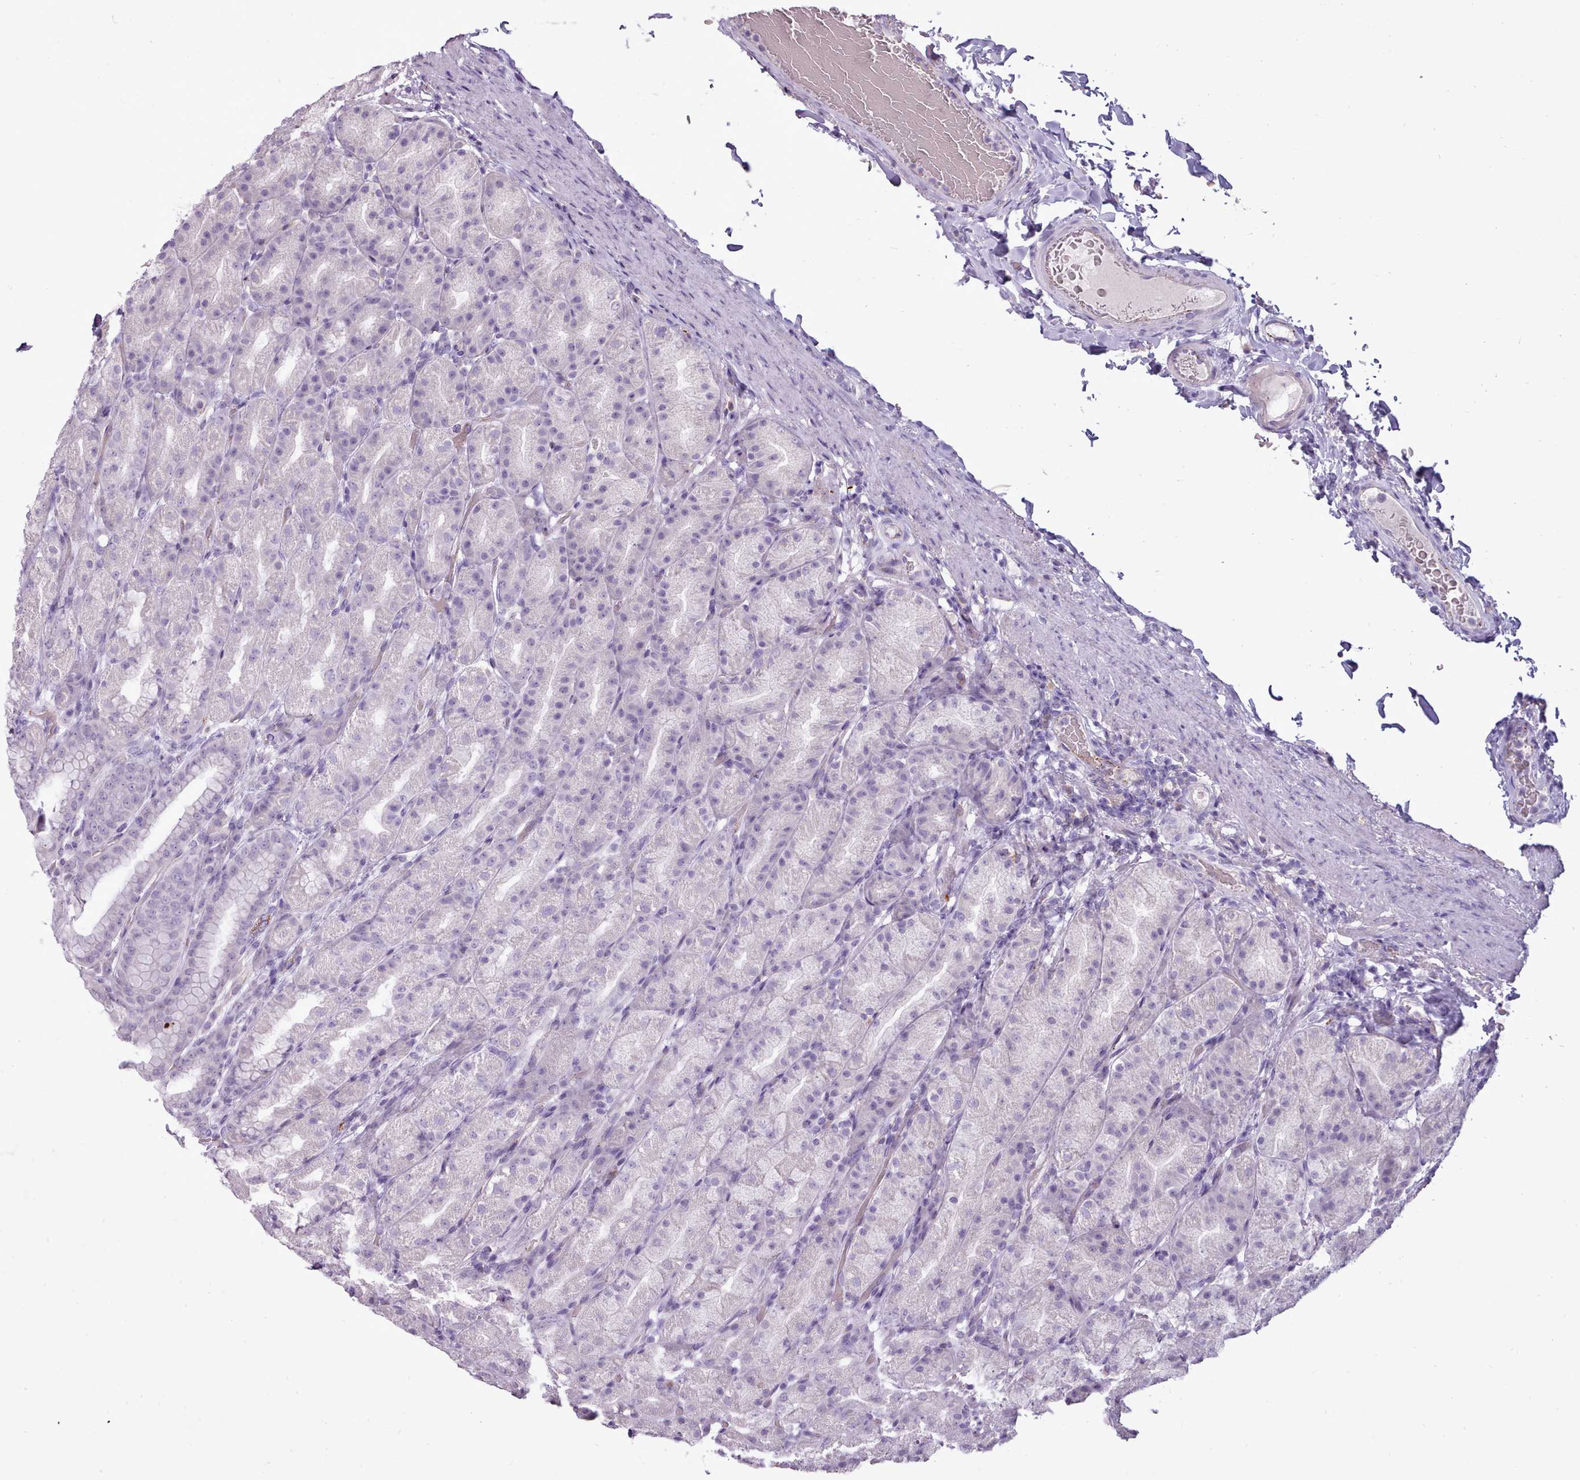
{"staining": {"intensity": "negative", "quantity": "none", "location": "none"}, "tissue": "stomach", "cell_type": "Glandular cells", "image_type": "normal", "snomed": [{"axis": "morphology", "description": "Normal tissue, NOS"}, {"axis": "topography", "description": "Stomach, upper"}, {"axis": "topography", "description": "Stomach"}], "caption": "Immunohistochemistry of benign stomach demonstrates no positivity in glandular cells. (IHC, brightfield microscopy, high magnification).", "gene": "ATRAID", "patient": {"sex": "male", "age": 68}}